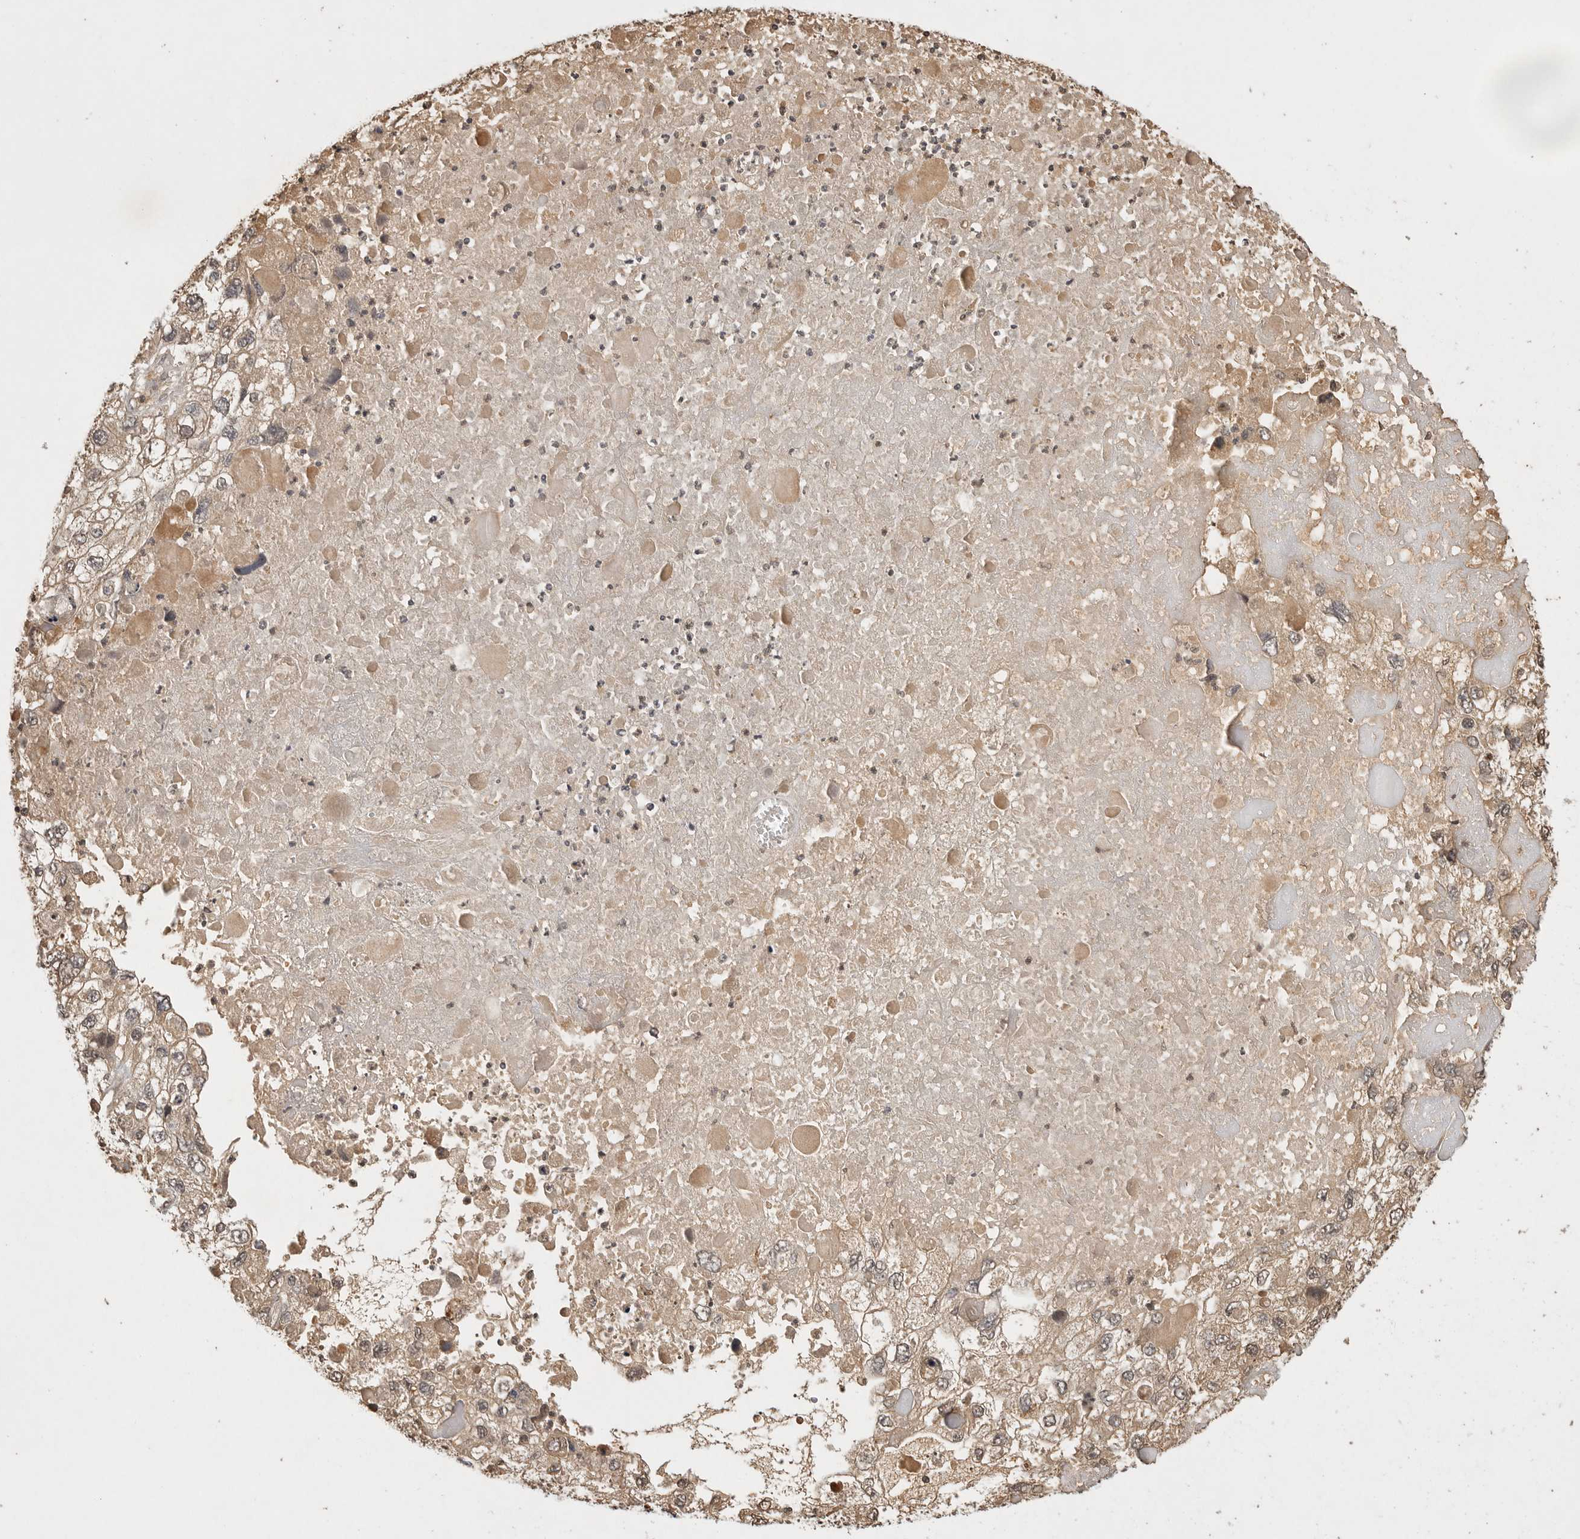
{"staining": {"intensity": "weak", "quantity": "<25%", "location": "cytoplasmic/membranous"}, "tissue": "endometrial cancer", "cell_type": "Tumor cells", "image_type": "cancer", "snomed": [{"axis": "morphology", "description": "Adenocarcinoma, NOS"}, {"axis": "topography", "description": "Endometrium"}], "caption": "Tumor cells are negative for protein expression in human adenocarcinoma (endometrial). The staining was performed using DAB to visualize the protein expression in brown, while the nuclei were stained in blue with hematoxylin (Magnification: 20x).", "gene": "PRMT3", "patient": {"sex": "female", "age": 49}}